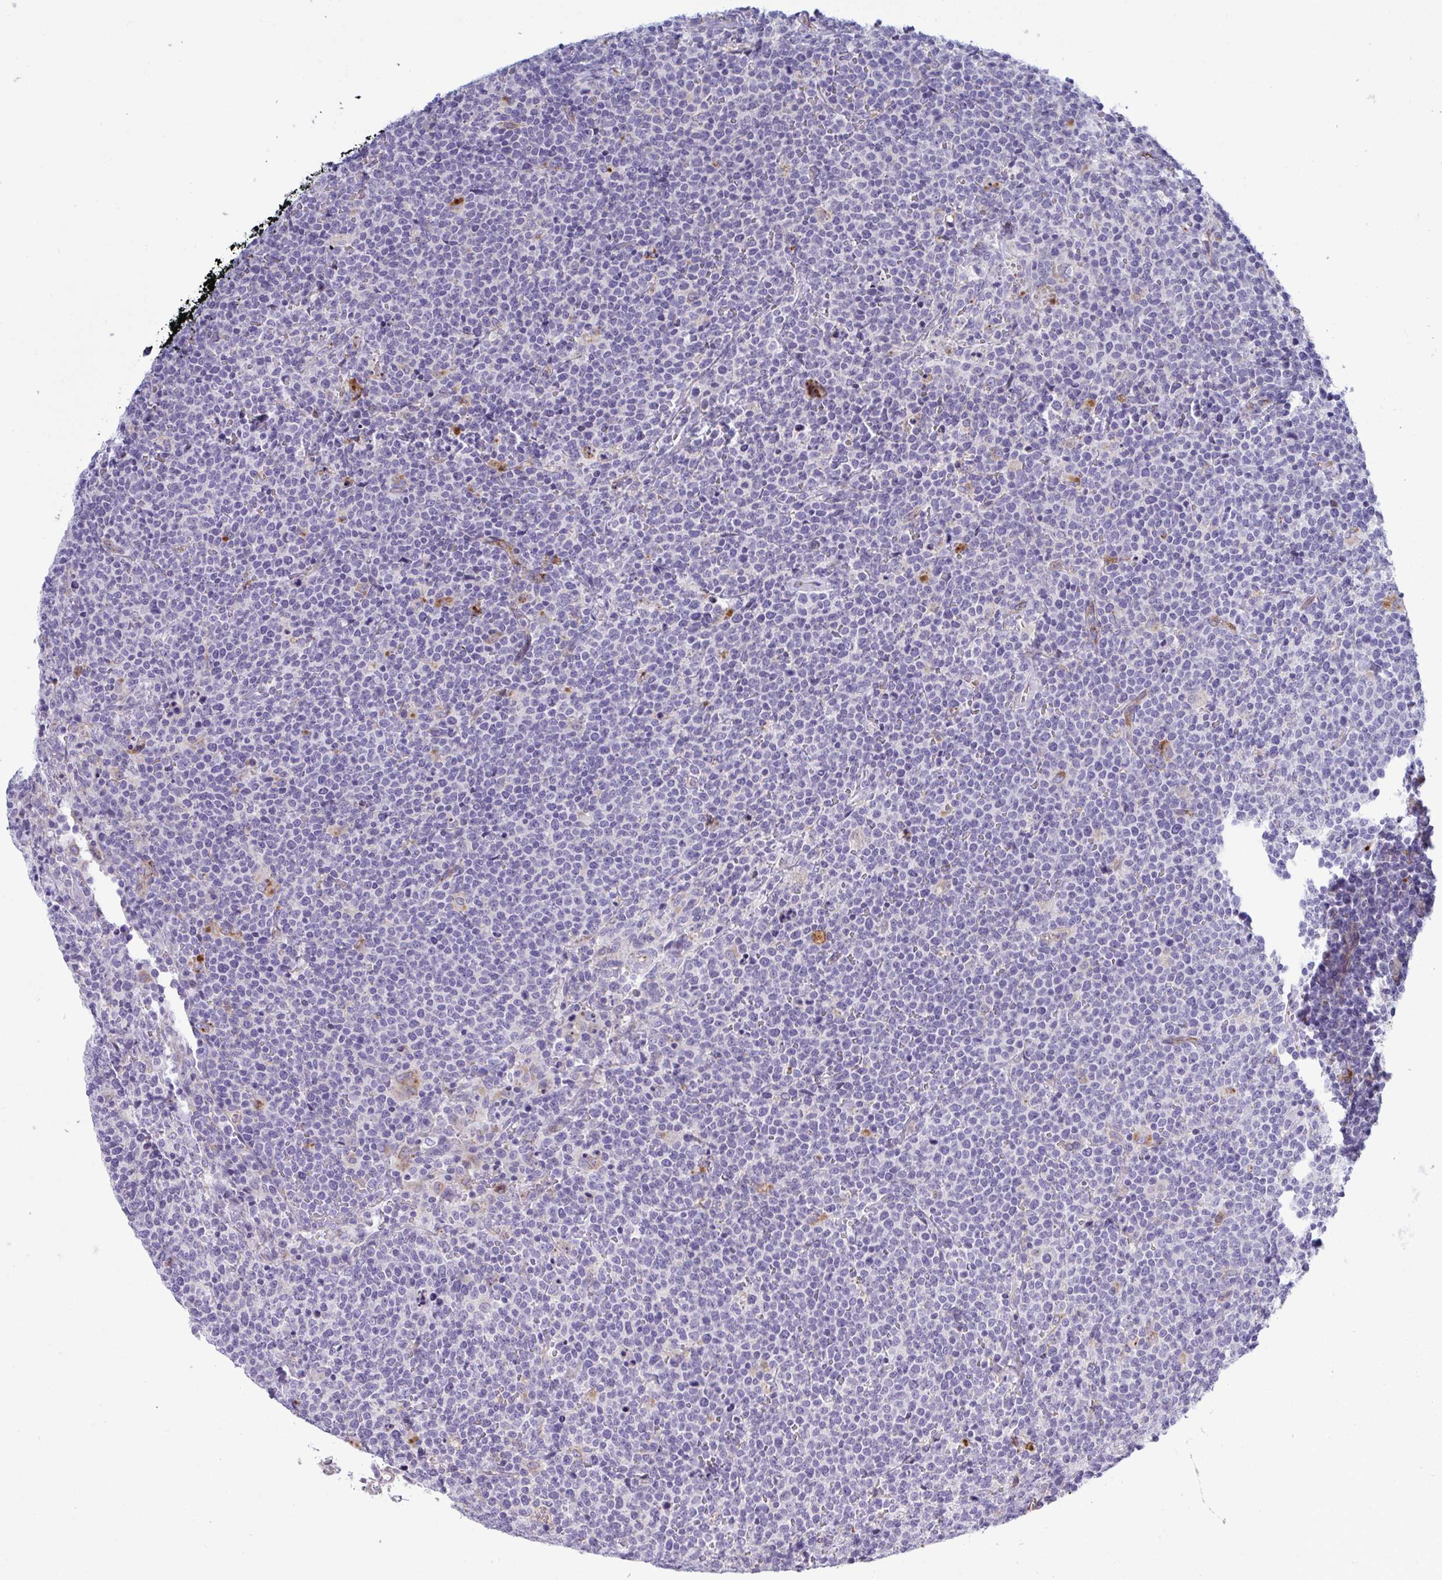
{"staining": {"intensity": "negative", "quantity": "none", "location": "none"}, "tissue": "lymphoma", "cell_type": "Tumor cells", "image_type": "cancer", "snomed": [{"axis": "morphology", "description": "Malignant lymphoma, non-Hodgkin's type, High grade"}, {"axis": "topography", "description": "Lymph node"}], "caption": "DAB immunohistochemical staining of human malignant lymphoma, non-Hodgkin's type (high-grade) demonstrates no significant positivity in tumor cells. Brightfield microscopy of immunohistochemistry stained with DAB (brown) and hematoxylin (blue), captured at high magnification.", "gene": "TOR1AIP2", "patient": {"sex": "male", "age": 61}}